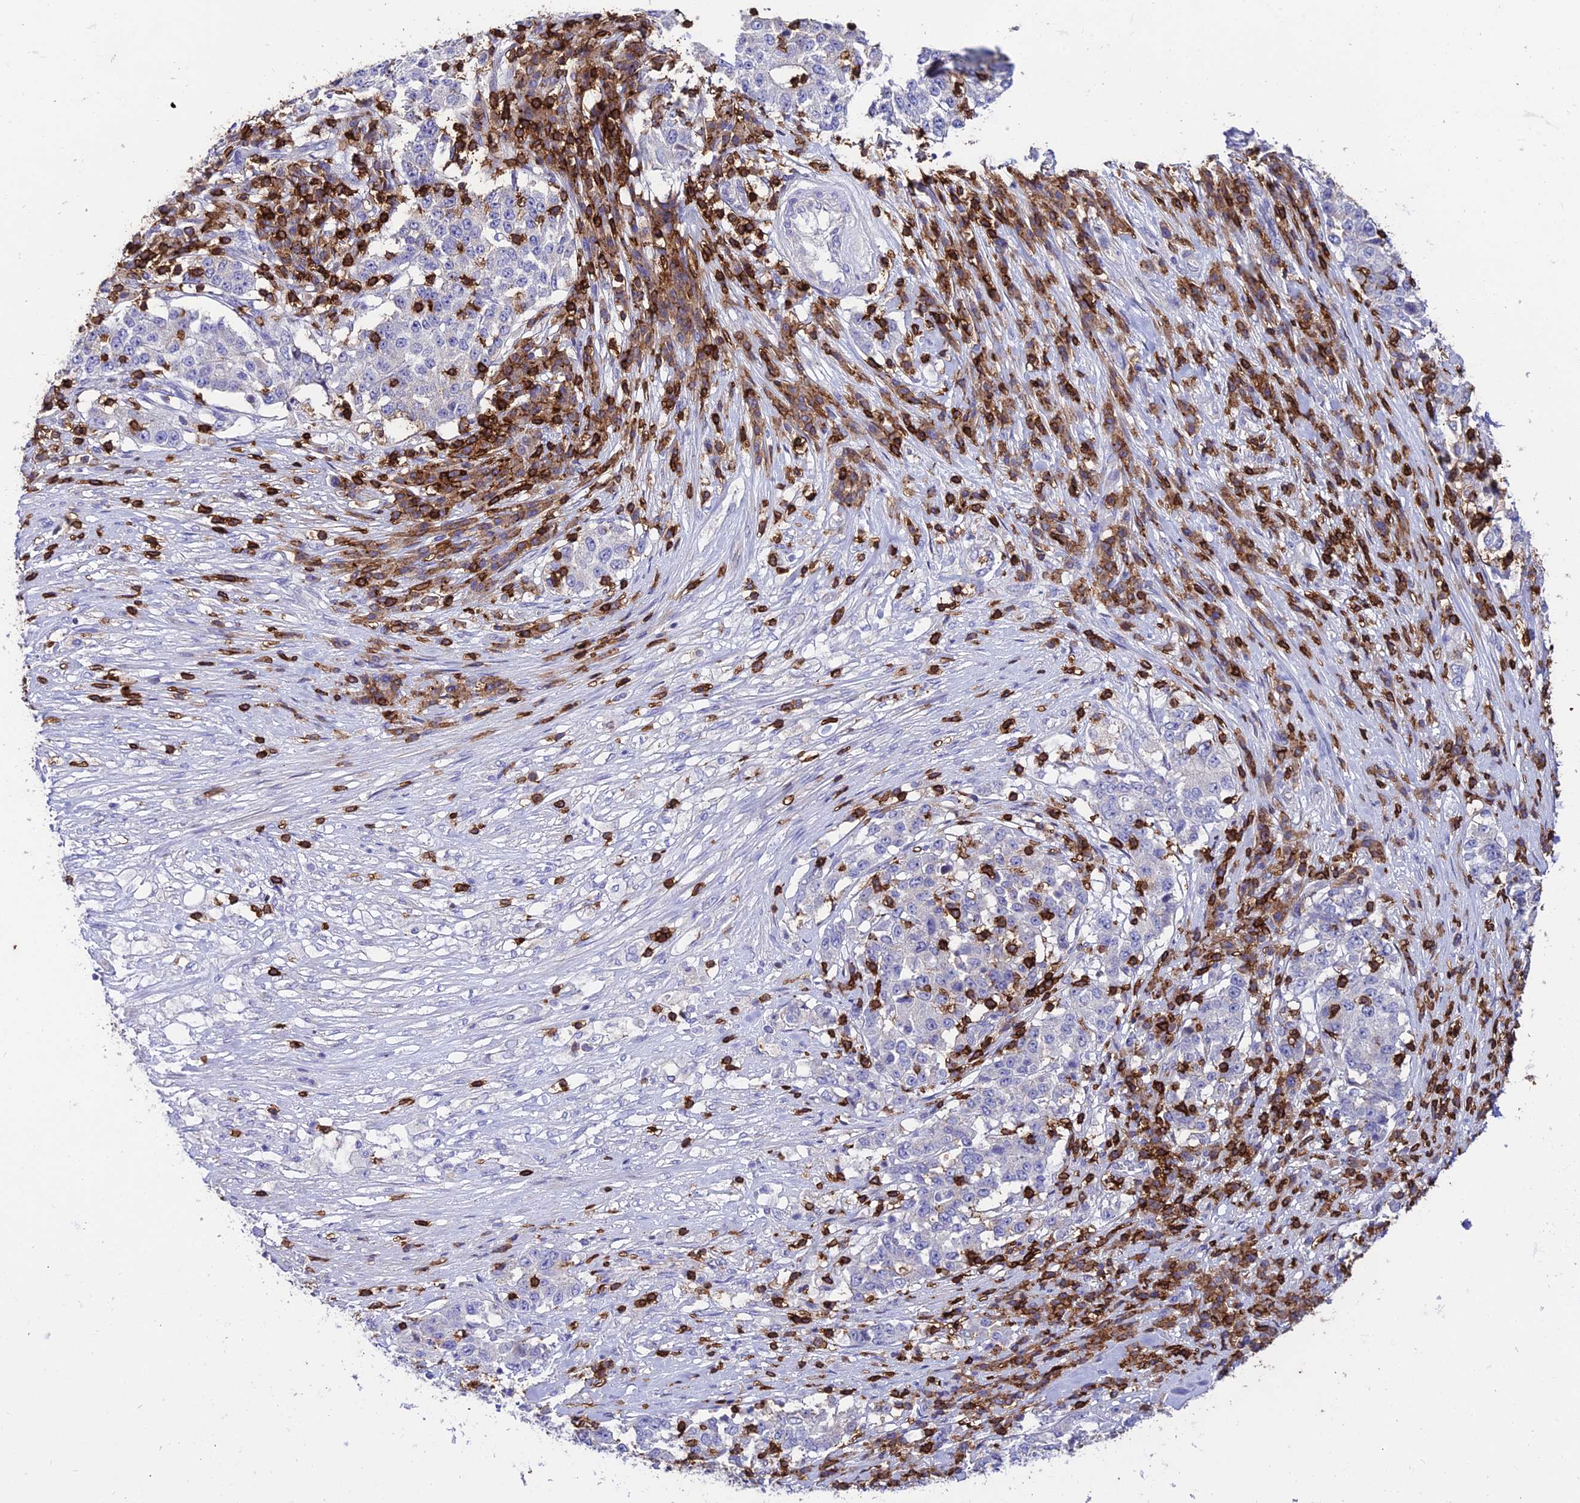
{"staining": {"intensity": "negative", "quantity": "none", "location": "none"}, "tissue": "stomach cancer", "cell_type": "Tumor cells", "image_type": "cancer", "snomed": [{"axis": "morphology", "description": "Adenocarcinoma, NOS"}, {"axis": "topography", "description": "Stomach"}], "caption": "Histopathology image shows no protein positivity in tumor cells of stomach cancer (adenocarcinoma) tissue.", "gene": "PTPRCAP", "patient": {"sex": "male", "age": 59}}